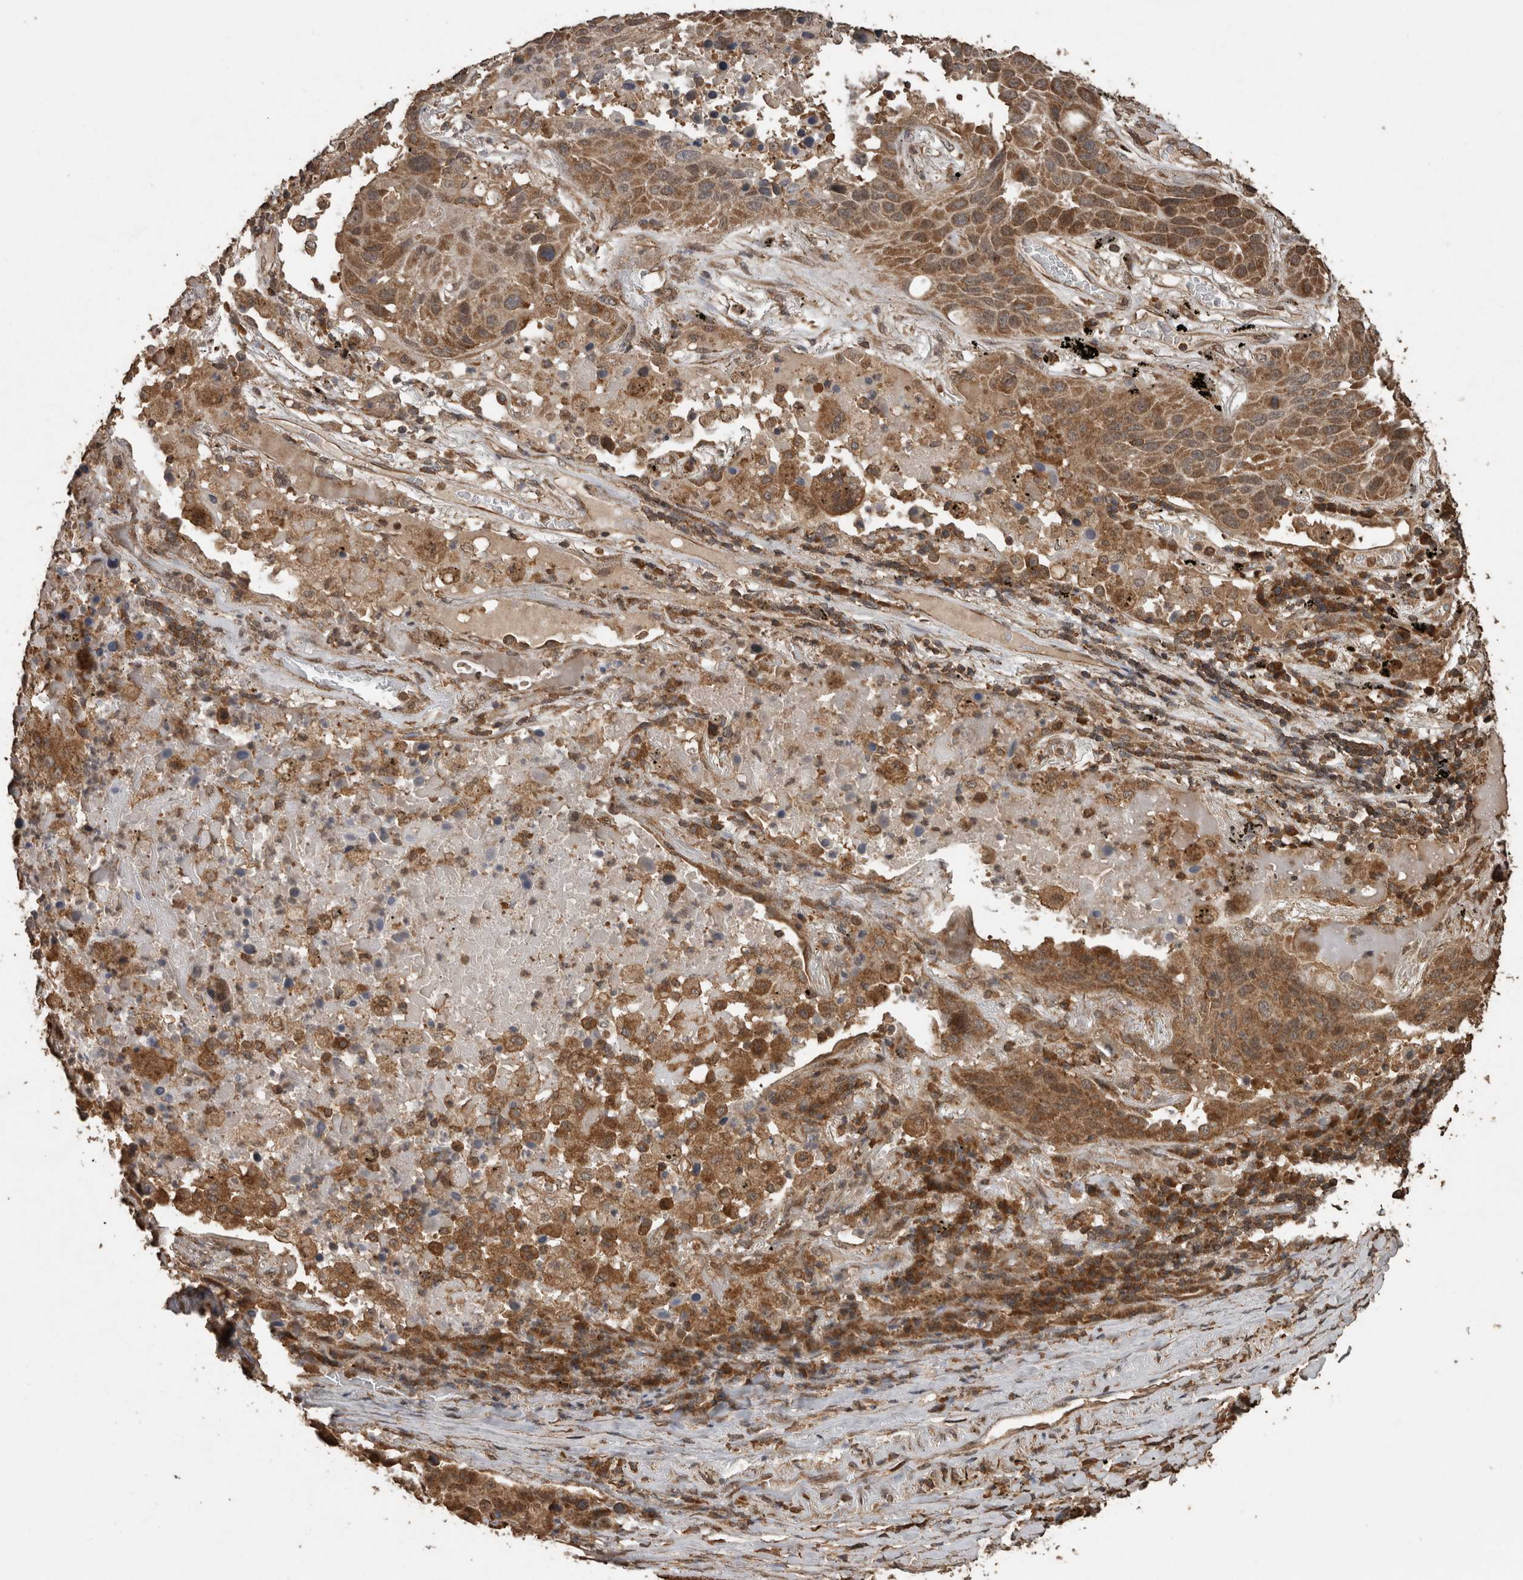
{"staining": {"intensity": "moderate", "quantity": ">75%", "location": "cytoplasmic/membranous"}, "tissue": "lung cancer", "cell_type": "Tumor cells", "image_type": "cancer", "snomed": [{"axis": "morphology", "description": "Squamous cell carcinoma, NOS"}, {"axis": "topography", "description": "Lung"}], "caption": "Human lung squamous cell carcinoma stained for a protein (brown) exhibits moderate cytoplasmic/membranous positive expression in about >75% of tumor cells.", "gene": "PINK1", "patient": {"sex": "male", "age": 57}}